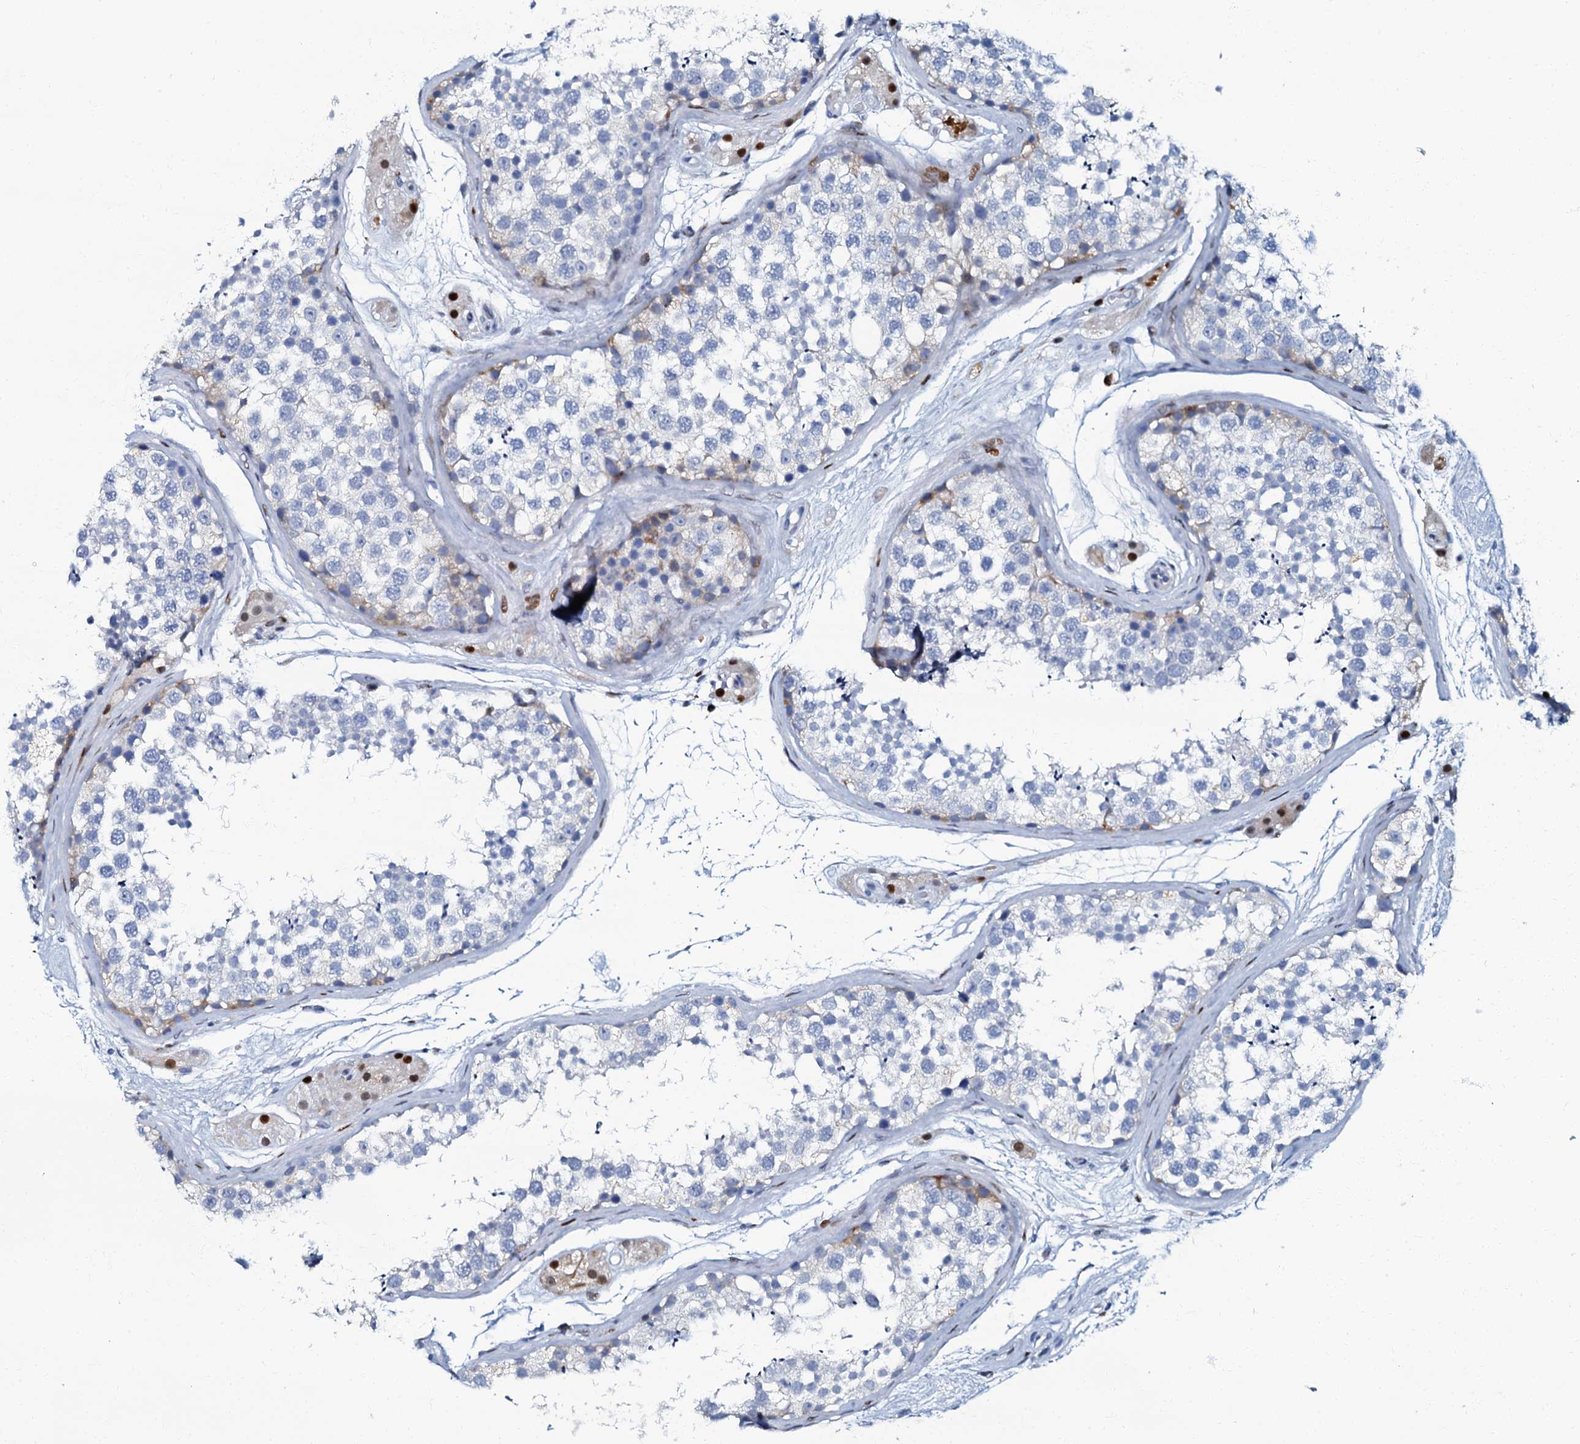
{"staining": {"intensity": "negative", "quantity": "none", "location": "none"}, "tissue": "testis", "cell_type": "Cells in seminiferous ducts", "image_type": "normal", "snomed": [{"axis": "morphology", "description": "Normal tissue, NOS"}, {"axis": "topography", "description": "Testis"}], "caption": "An immunohistochemistry image of benign testis is shown. There is no staining in cells in seminiferous ducts of testis.", "gene": "MFSD5", "patient": {"sex": "male", "age": 56}}